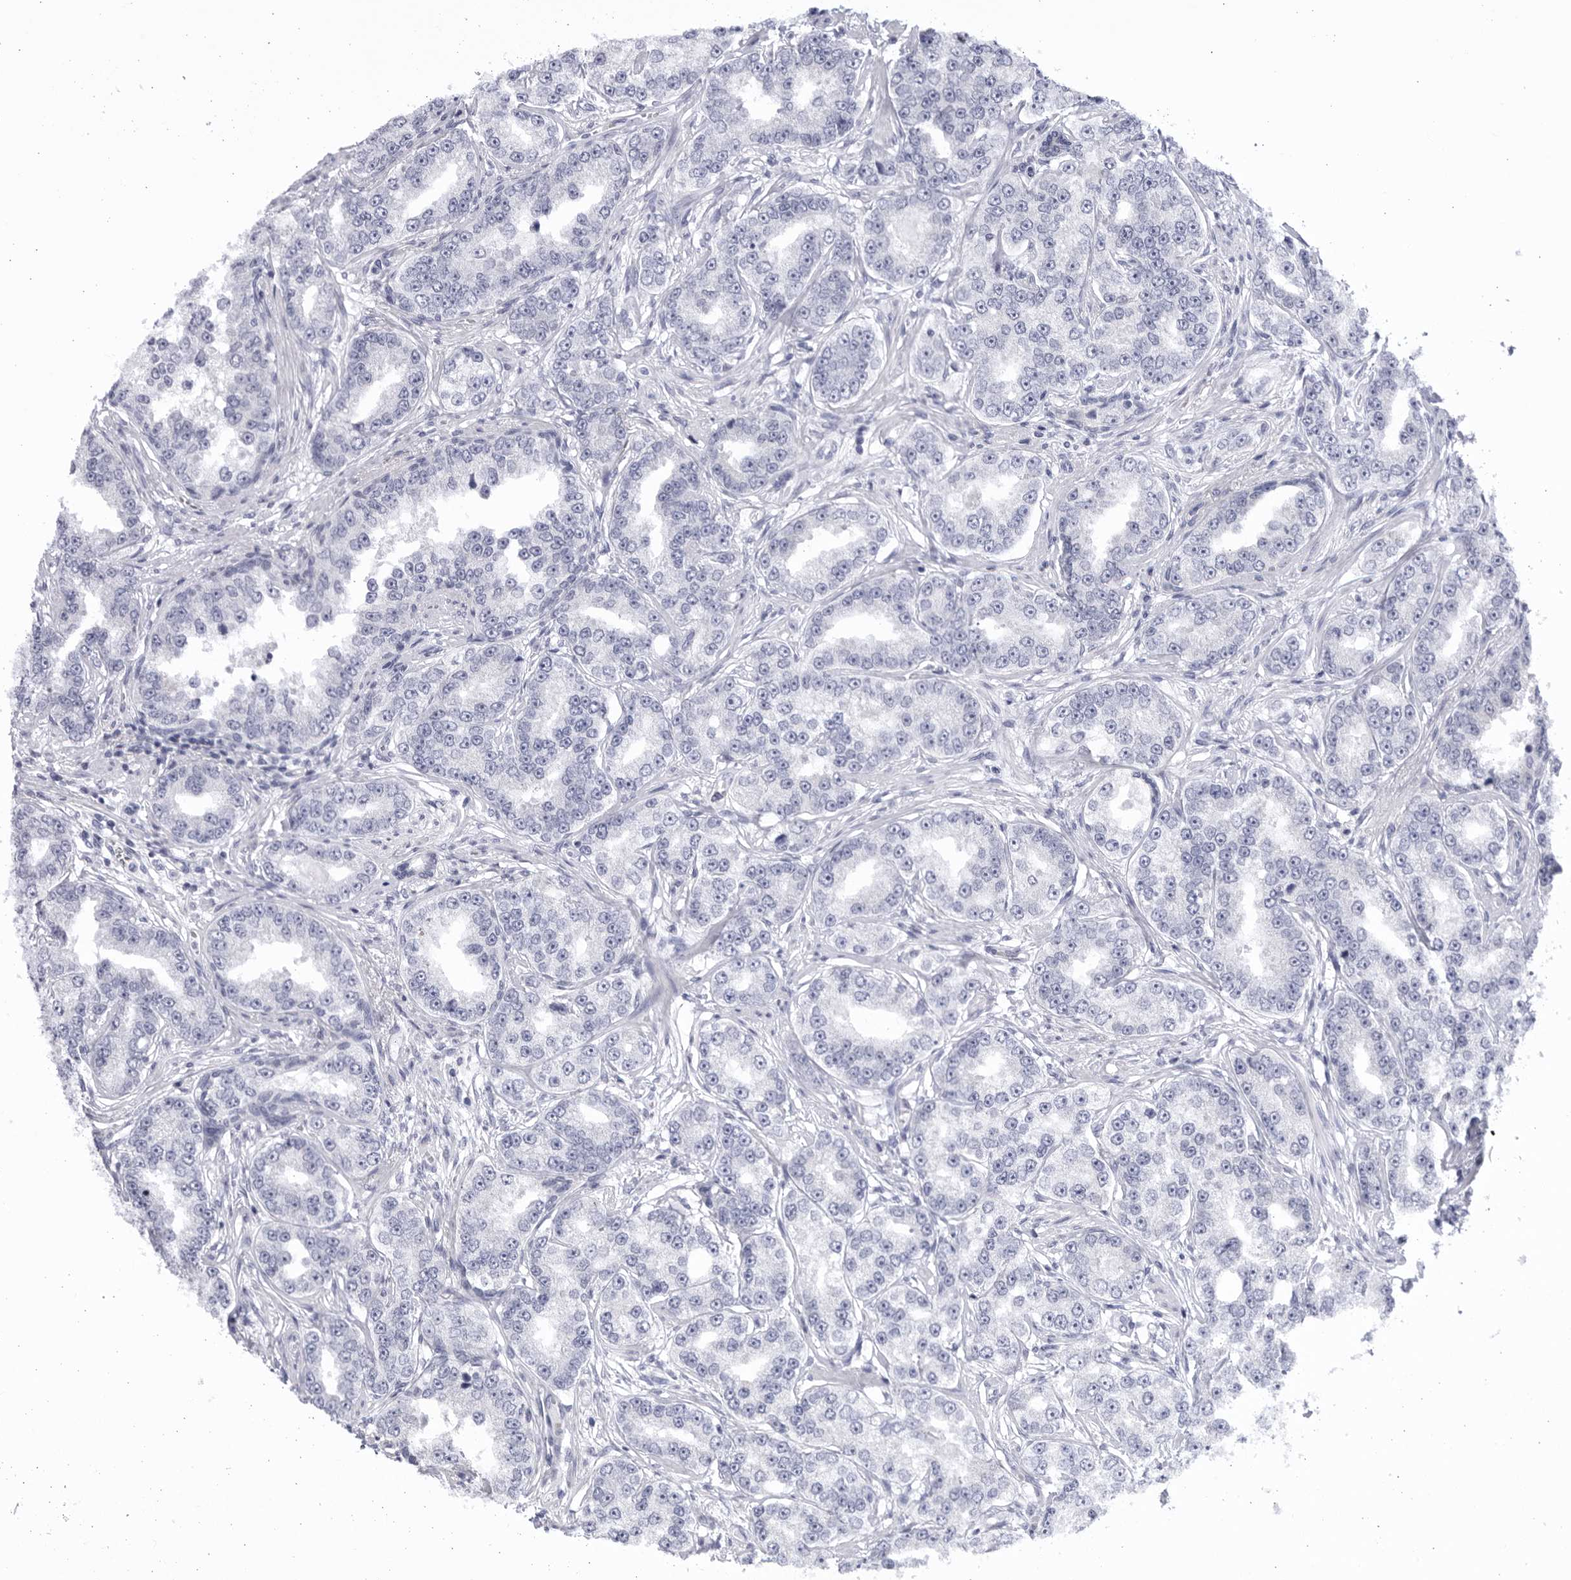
{"staining": {"intensity": "negative", "quantity": "none", "location": "none"}, "tissue": "prostate cancer", "cell_type": "Tumor cells", "image_type": "cancer", "snomed": [{"axis": "morphology", "description": "Normal tissue, NOS"}, {"axis": "morphology", "description": "Adenocarcinoma, High grade"}, {"axis": "topography", "description": "Prostate"}], "caption": "This is an IHC image of human adenocarcinoma (high-grade) (prostate). There is no positivity in tumor cells.", "gene": "CCDC181", "patient": {"sex": "male", "age": 83}}